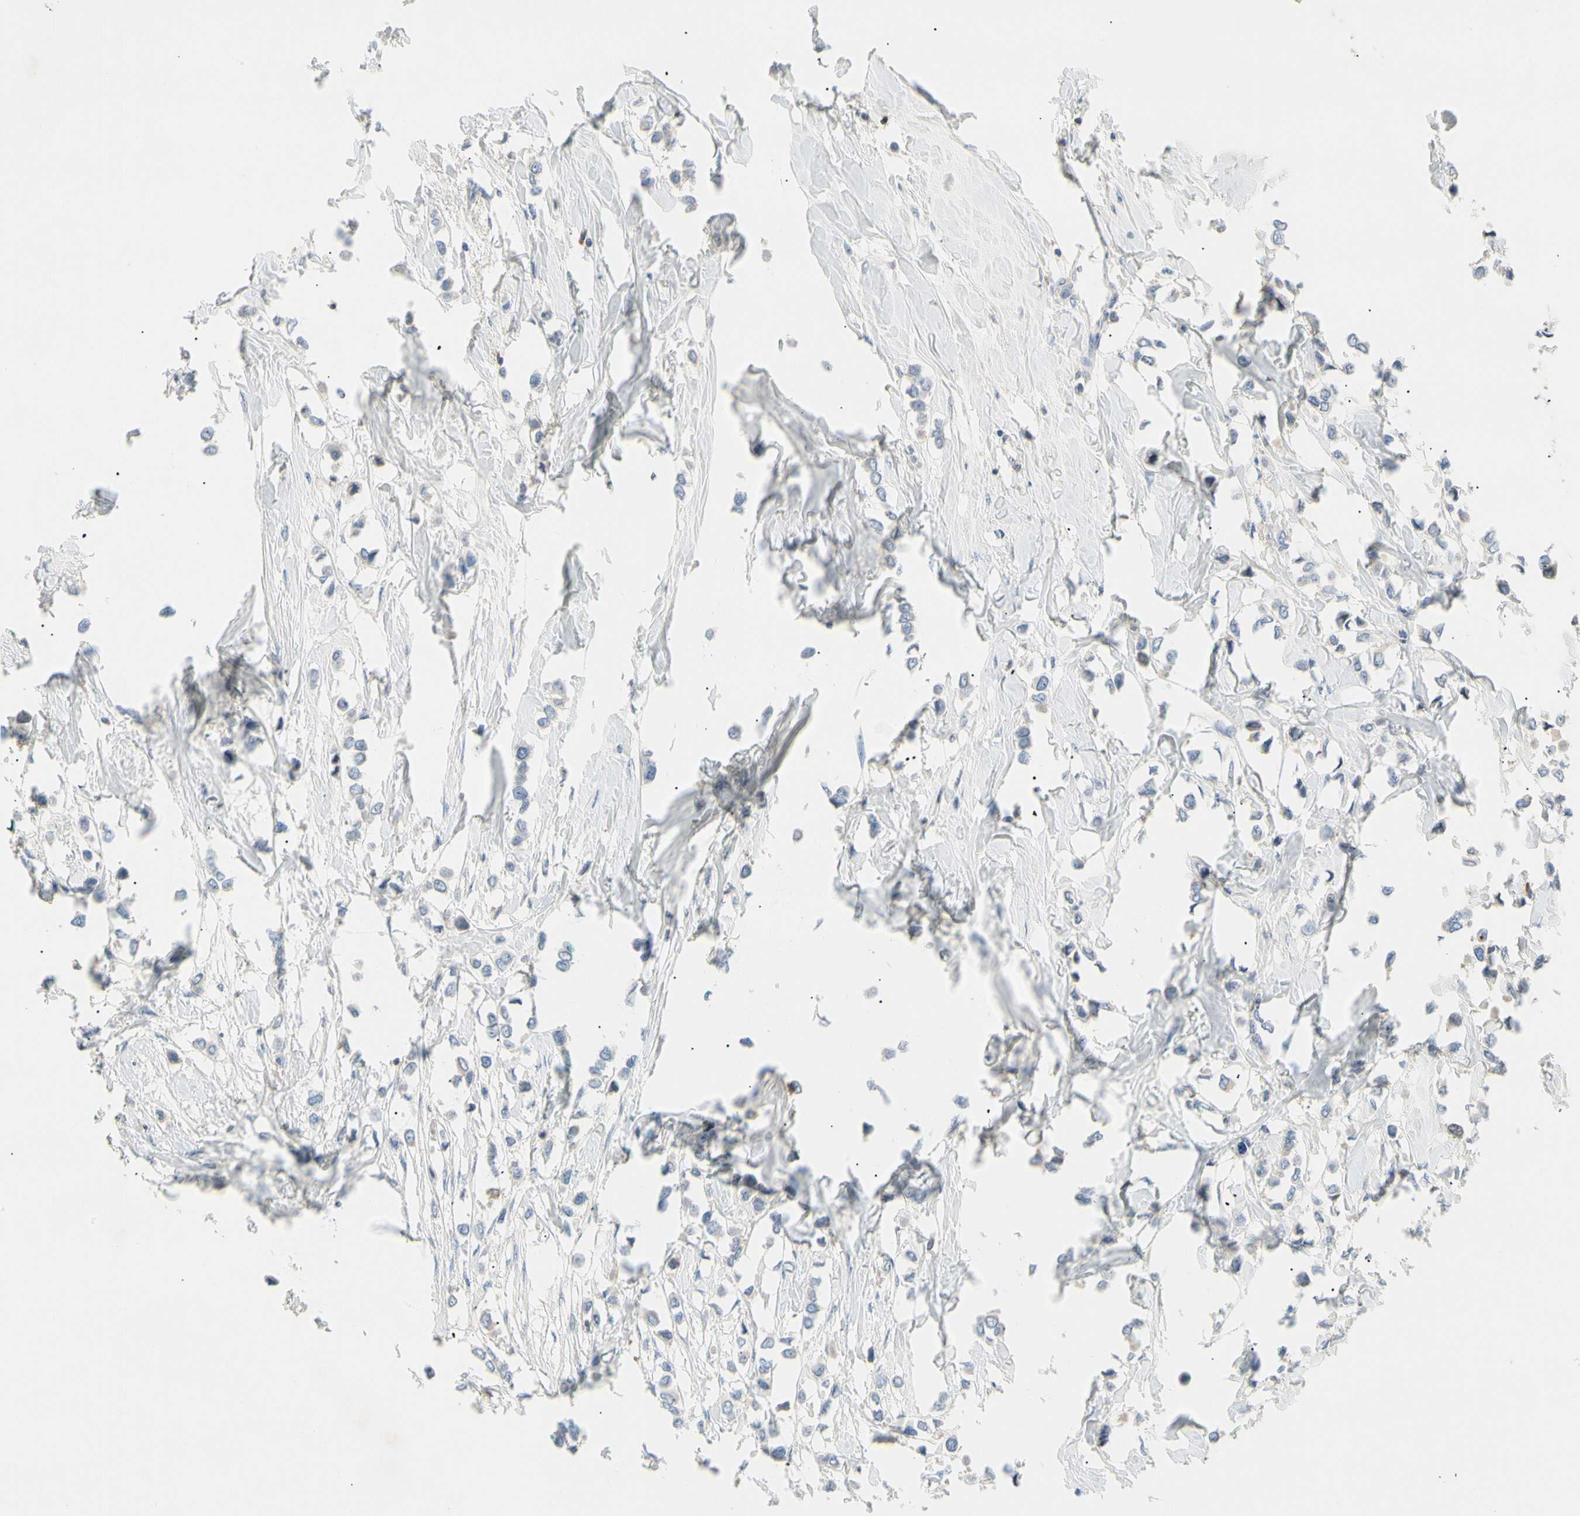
{"staining": {"intensity": "negative", "quantity": "none", "location": "none"}, "tissue": "breast cancer", "cell_type": "Tumor cells", "image_type": "cancer", "snomed": [{"axis": "morphology", "description": "Lobular carcinoma"}, {"axis": "topography", "description": "Breast"}], "caption": "This is an immunohistochemistry (IHC) image of human breast cancer. There is no expression in tumor cells.", "gene": "TNFRSF18", "patient": {"sex": "female", "age": 51}}